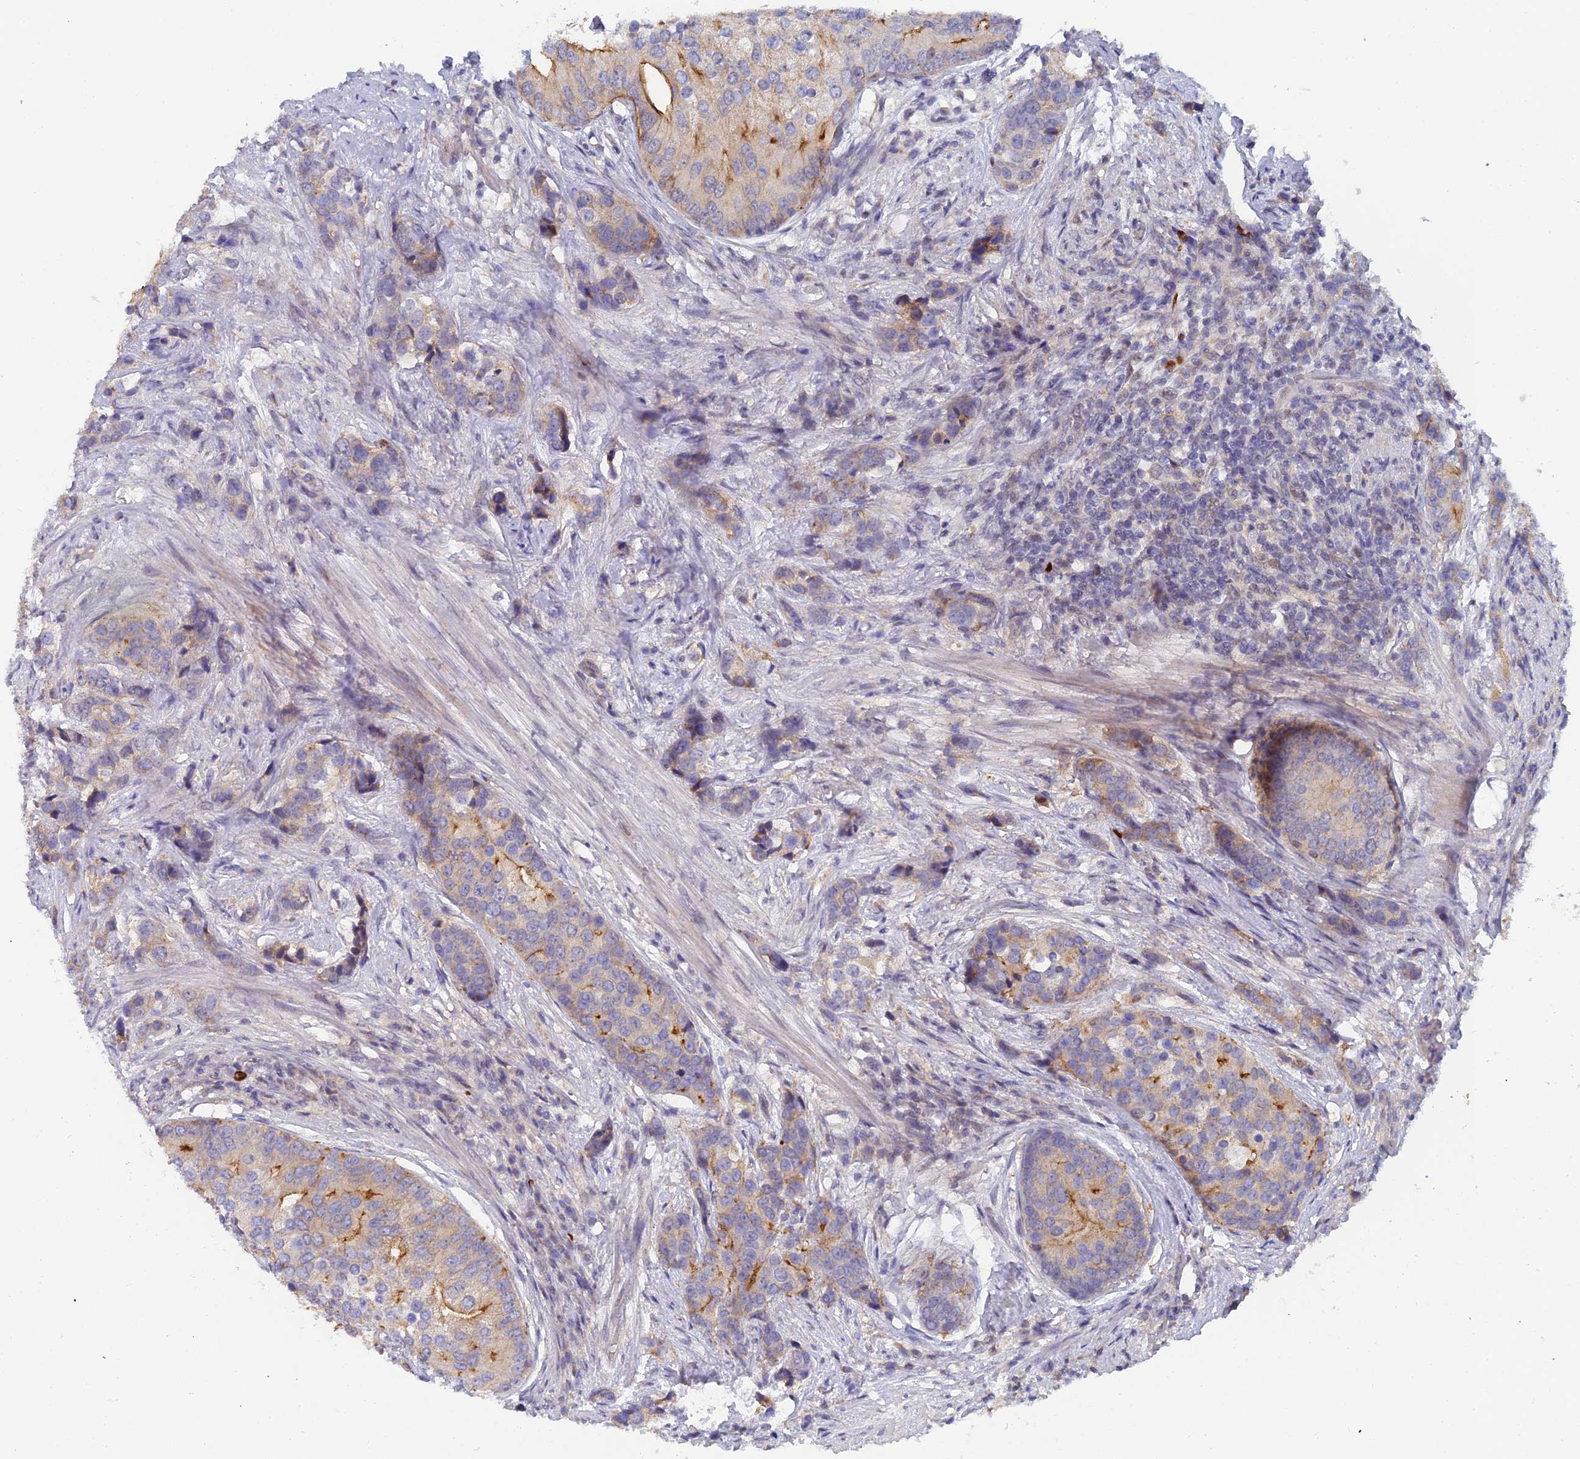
{"staining": {"intensity": "strong", "quantity": "<25%", "location": "cytoplasmic/membranous"}, "tissue": "prostate cancer", "cell_type": "Tumor cells", "image_type": "cancer", "snomed": [{"axis": "morphology", "description": "Adenocarcinoma, High grade"}, {"axis": "topography", "description": "Prostate"}], "caption": "Immunohistochemistry image of neoplastic tissue: prostate high-grade adenocarcinoma stained using immunohistochemistry exhibits medium levels of strong protein expression localized specifically in the cytoplasmic/membranous of tumor cells, appearing as a cytoplasmic/membranous brown color.", "gene": "GIPC1", "patient": {"sex": "male", "age": 62}}